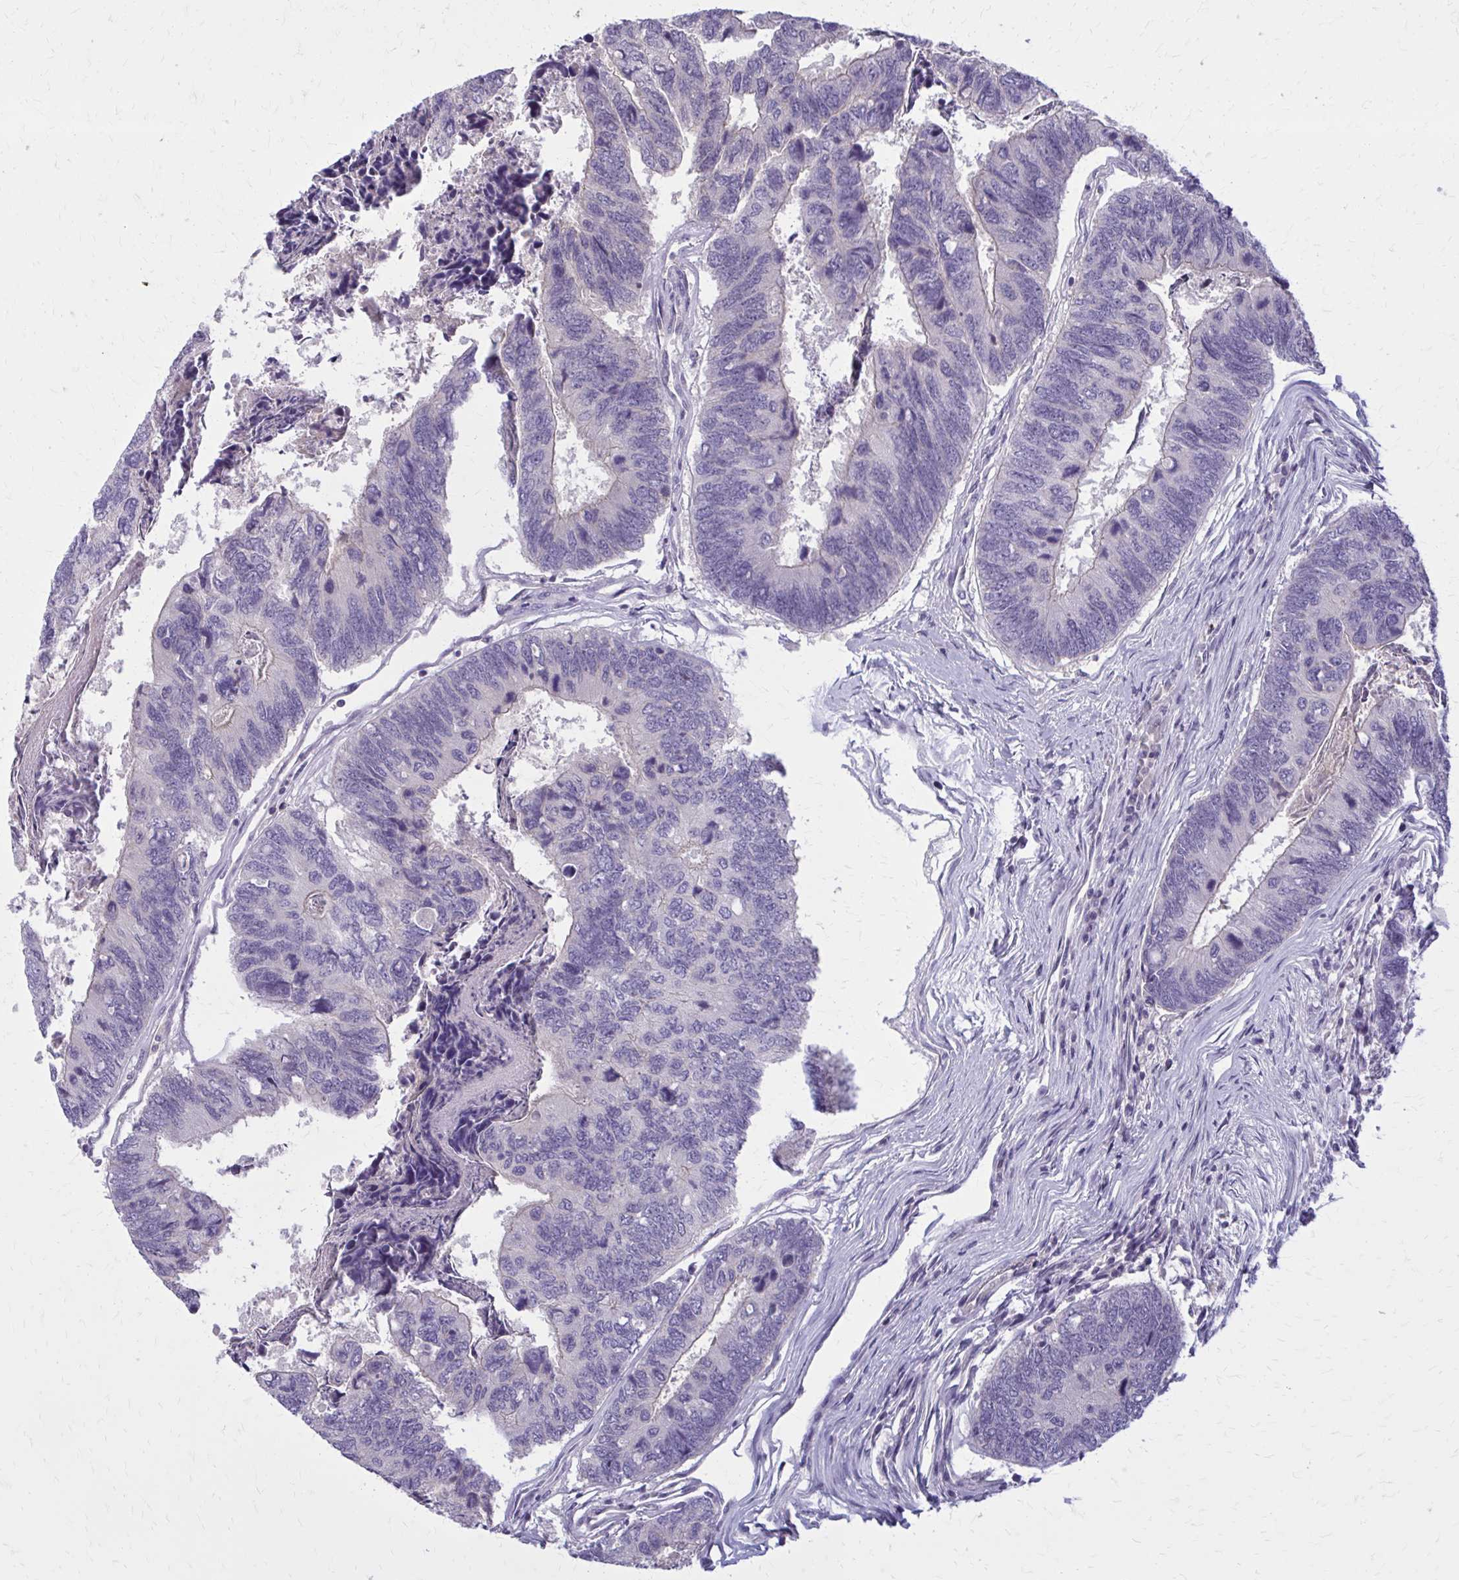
{"staining": {"intensity": "negative", "quantity": "none", "location": "none"}, "tissue": "colorectal cancer", "cell_type": "Tumor cells", "image_type": "cancer", "snomed": [{"axis": "morphology", "description": "Adenocarcinoma, NOS"}, {"axis": "topography", "description": "Colon"}], "caption": "This is an immunohistochemistry micrograph of human colorectal adenocarcinoma. There is no expression in tumor cells.", "gene": "OR4A47", "patient": {"sex": "female", "age": 67}}